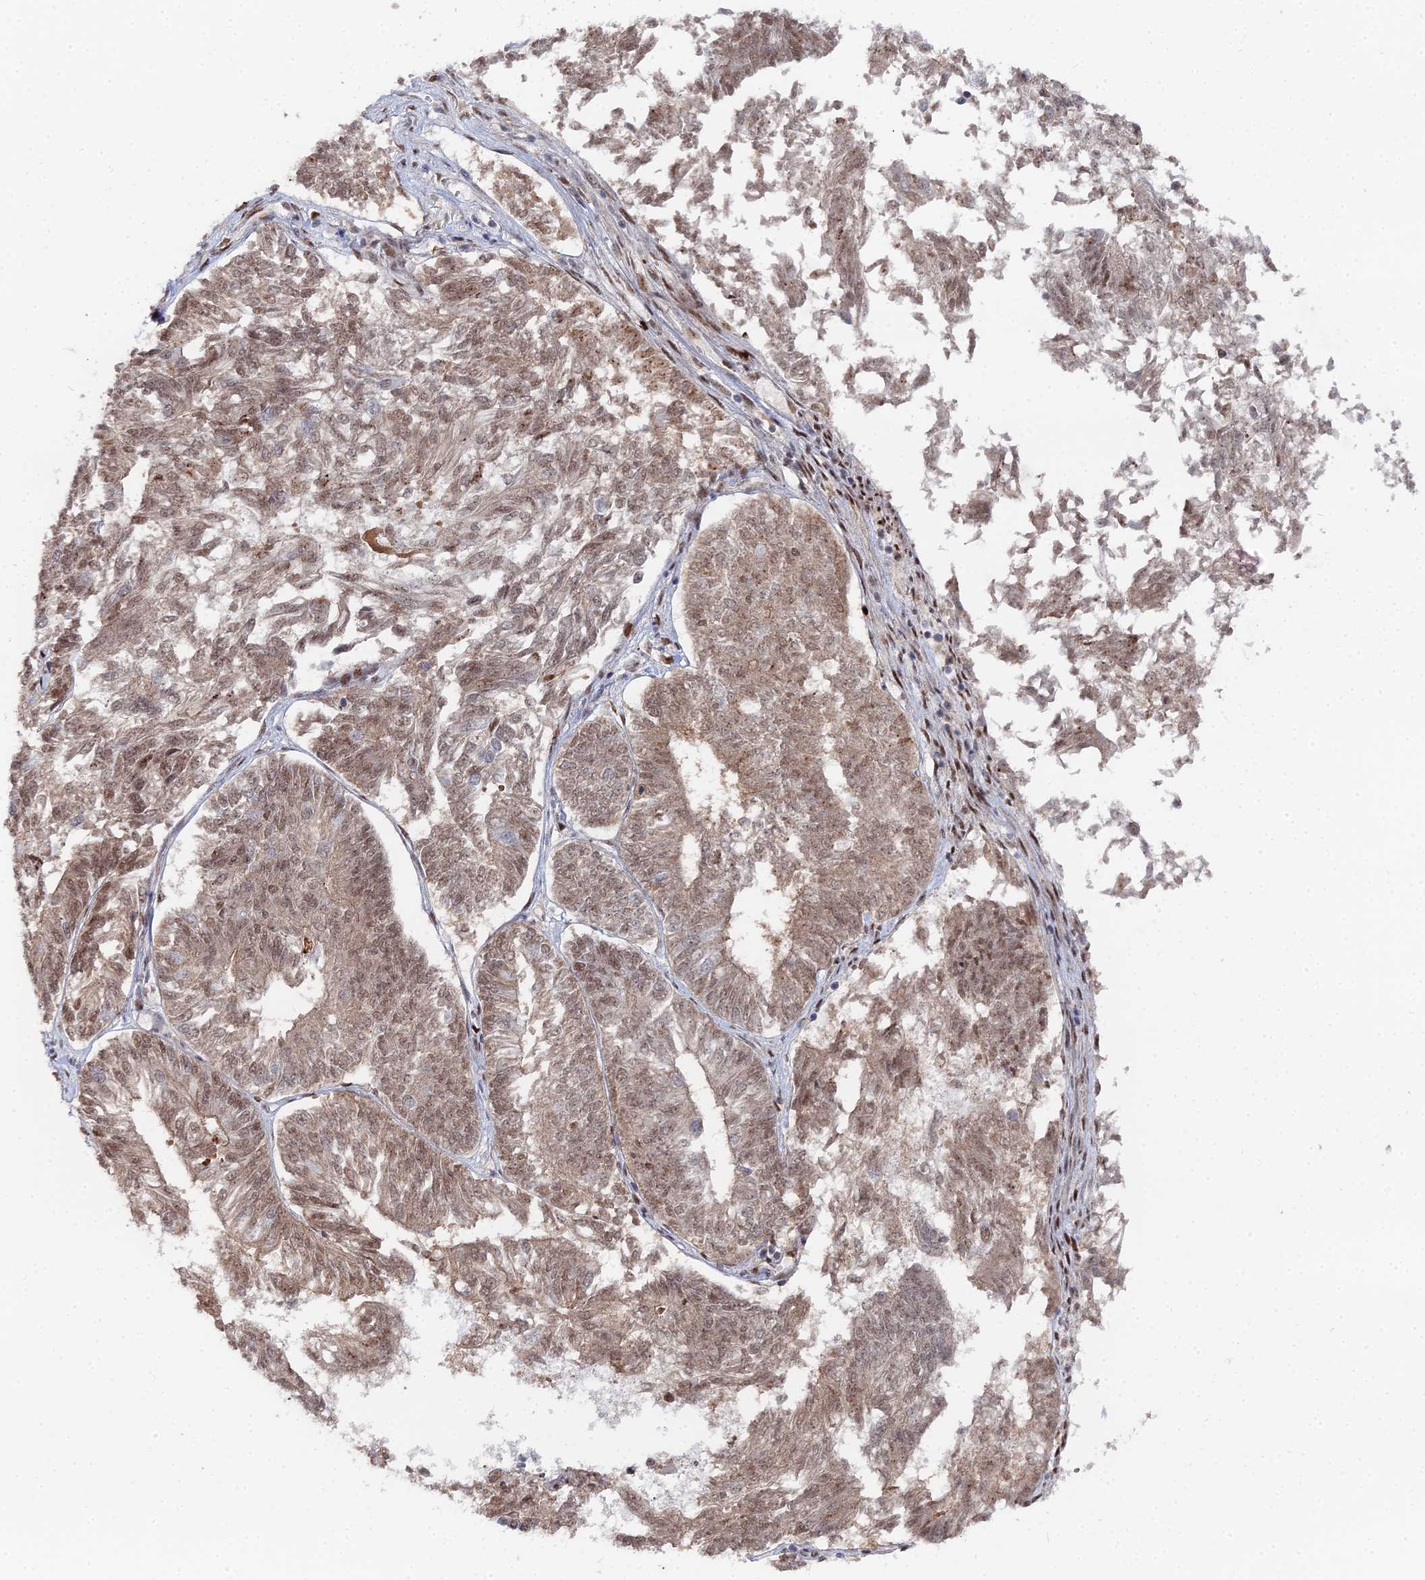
{"staining": {"intensity": "moderate", "quantity": ">75%", "location": "cytoplasmic/membranous,nuclear"}, "tissue": "endometrial cancer", "cell_type": "Tumor cells", "image_type": "cancer", "snomed": [{"axis": "morphology", "description": "Adenocarcinoma, NOS"}, {"axis": "topography", "description": "Endometrium"}], "caption": "Immunohistochemistry (IHC) (DAB (3,3'-diaminobenzidine)) staining of human endometrial cancer demonstrates moderate cytoplasmic/membranous and nuclear protein positivity in about >75% of tumor cells.", "gene": "GSC2", "patient": {"sex": "female", "age": 58}}